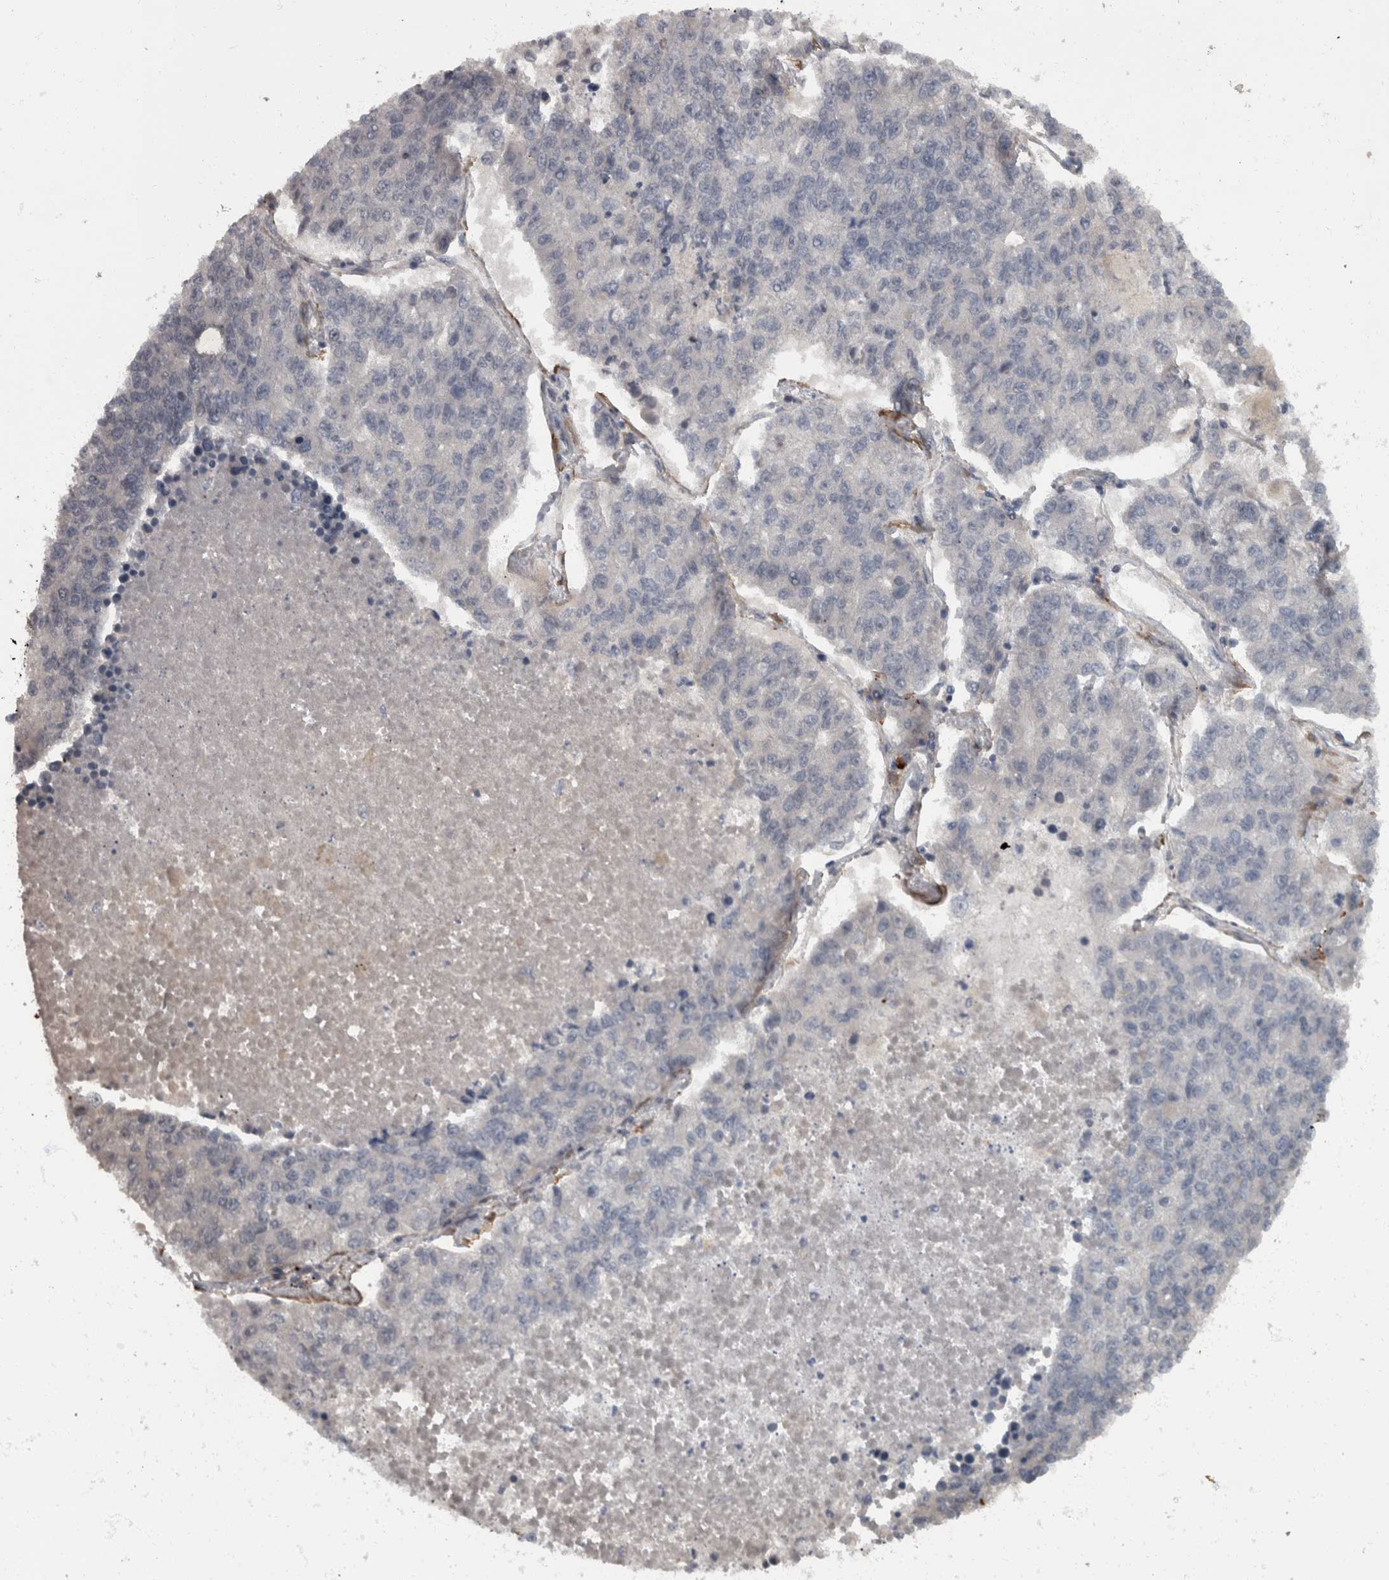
{"staining": {"intensity": "negative", "quantity": "none", "location": "none"}, "tissue": "lung cancer", "cell_type": "Tumor cells", "image_type": "cancer", "snomed": [{"axis": "morphology", "description": "Adenocarcinoma, NOS"}, {"axis": "topography", "description": "Lung"}], "caption": "The histopathology image demonstrates no staining of tumor cells in lung cancer (adenocarcinoma). Nuclei are stained in blue.", "gene": "MASTL", "patient": {"sex": "male", "age": 49}}